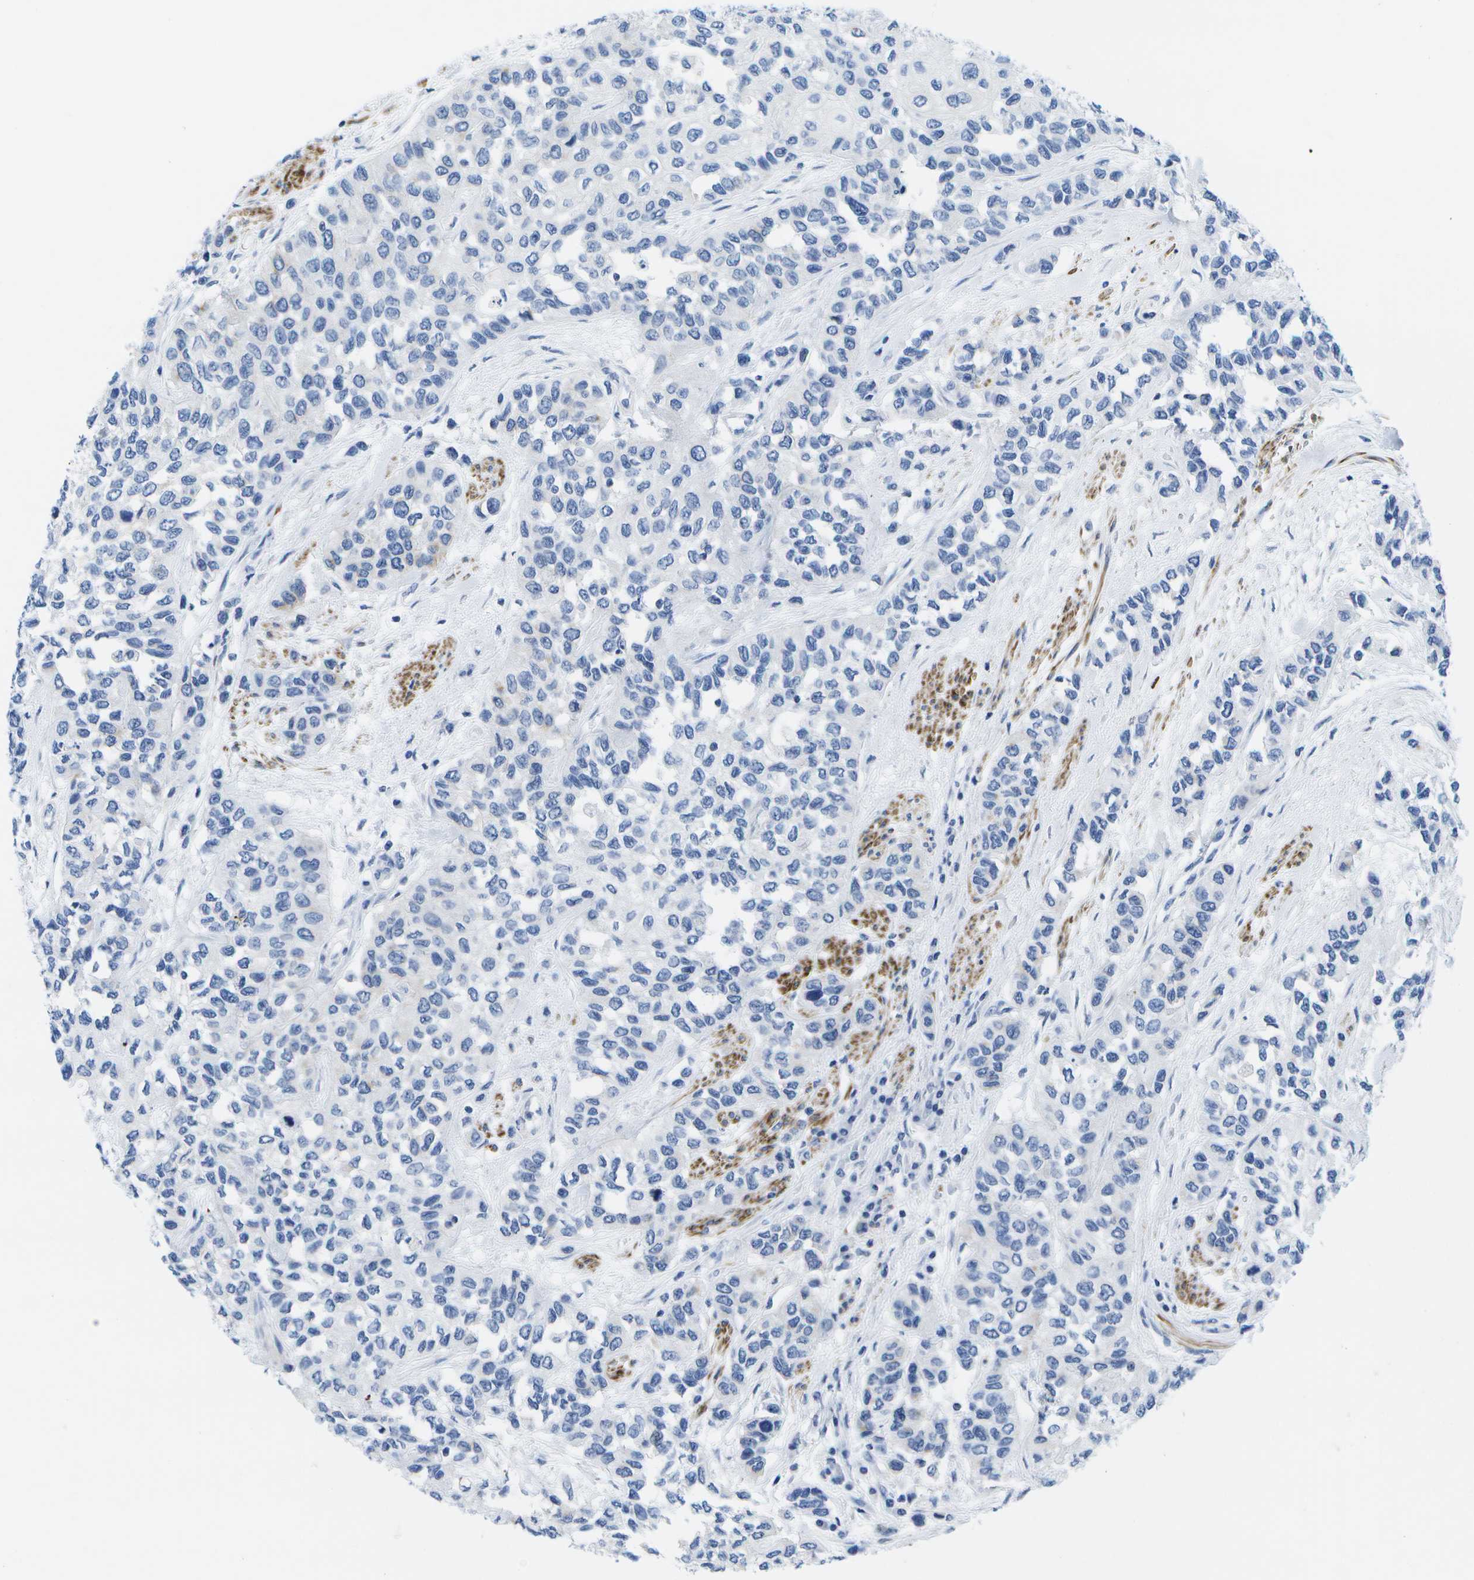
{"staining": {"intensity": "negative", "quantity": "none", "location": "none"}, "tissue": "urothelial cancer", "cell_type": "Tumor cells", "image_type": "cancer", "snomed": [{"axis": "morphology", "description": "Urothelial carcinoma, High grade"}, {"axis": "topography", "description": "Urinary bladder"}], "caption": "Tumor cells are negative for protein expression in human urothelial cancer.", "gene": "ADGRG6", "patient": {"sex": "female", "age": 56}}